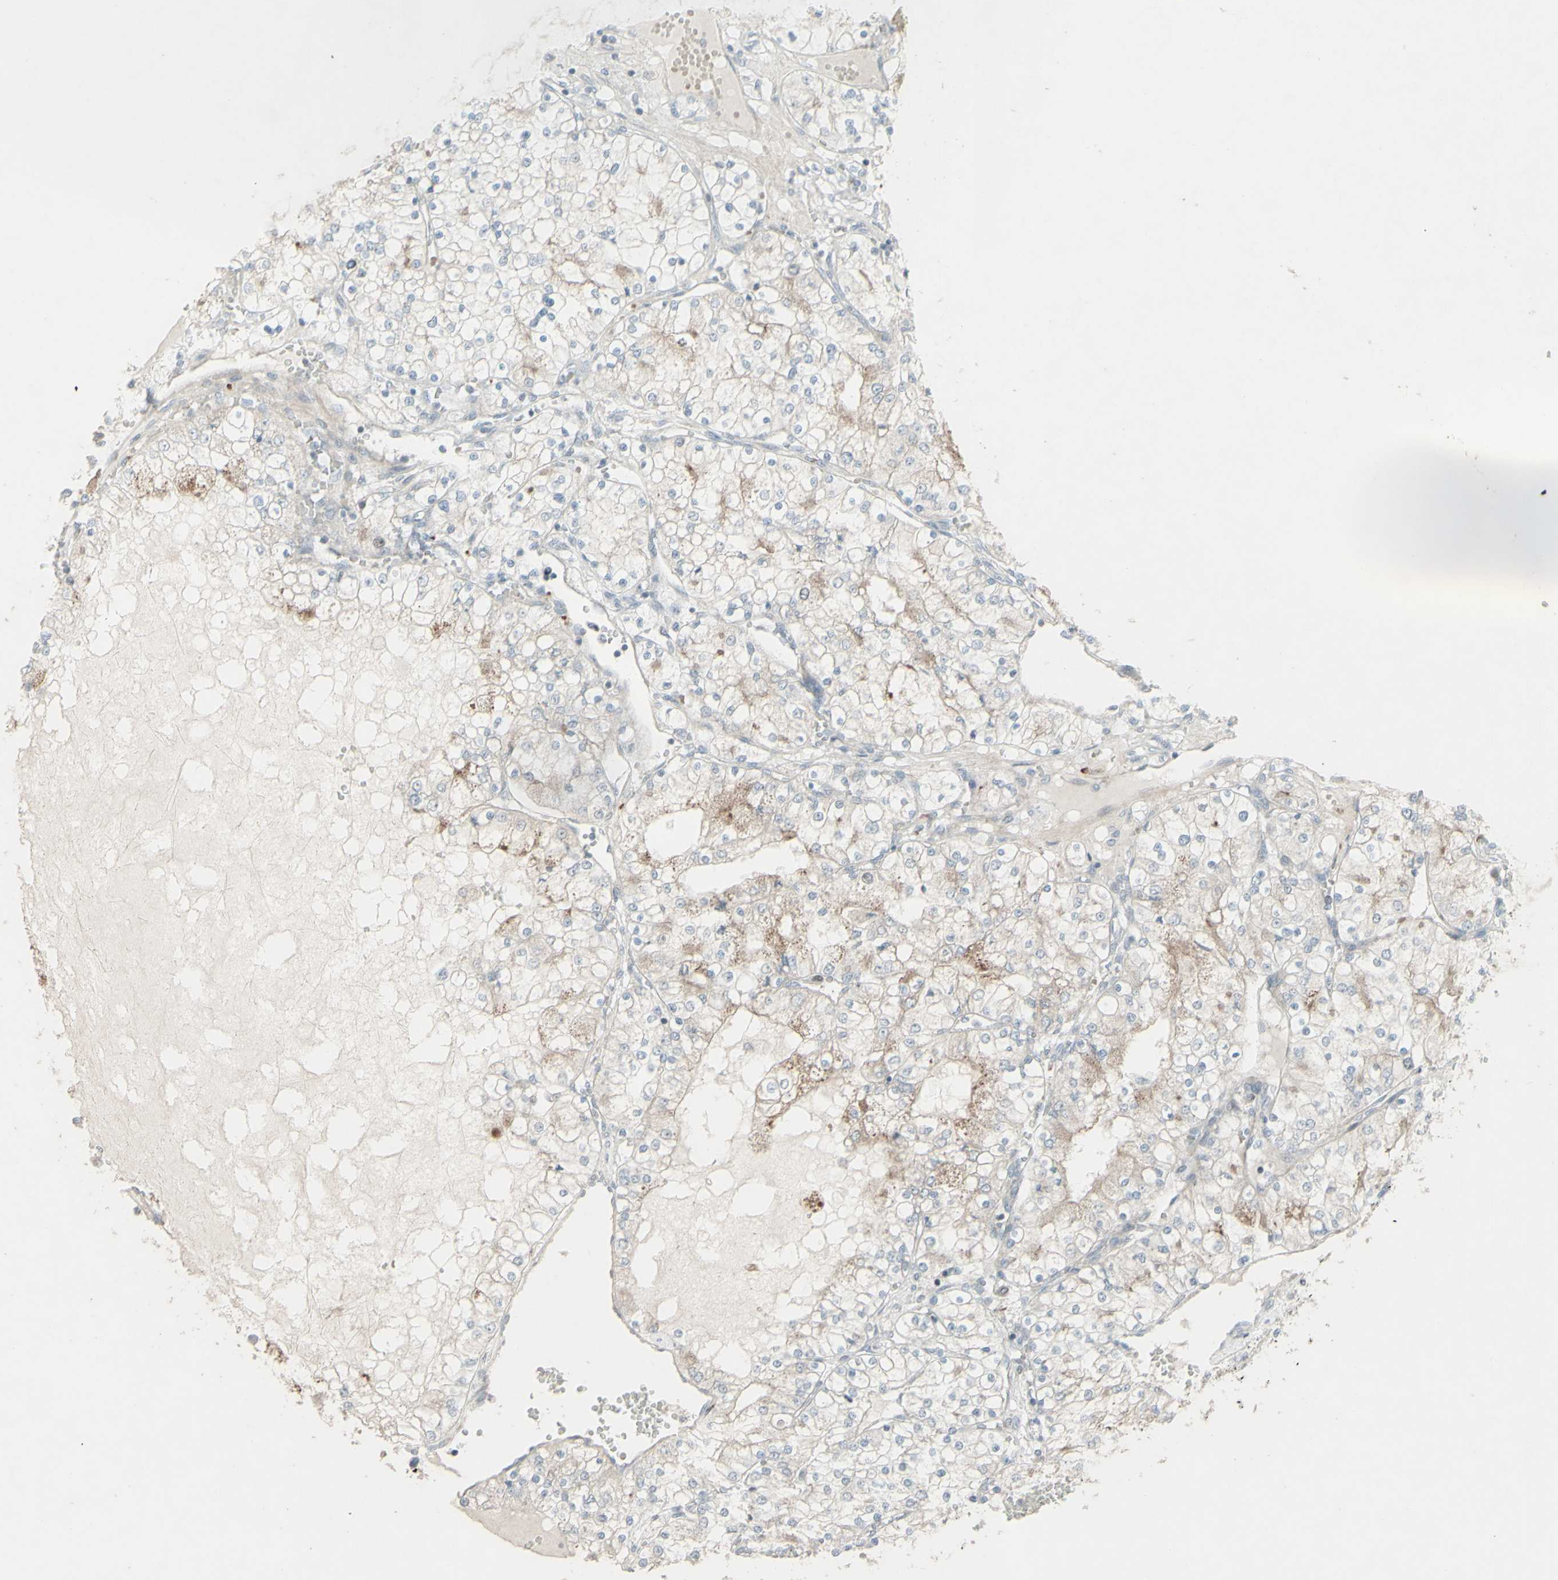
{"staining": {"intensity": "weak", "quantity": "<25%", "location": "cytoplasmic/membranous"}, "tissue": "renal cancer", "cell_type": "Tumor cells", "image_type": "cancer", "snomed": [{"axis": "morphology", "description": "Adenocarcinoma, NOS"}, {"axis": "topography", "description": "Kidney"}], "caption": "Immunohistochemistry (IHC) histopathology image of human renal cancer (adenocarcinoma) stained for a protein (brown), which displays no positivity in tumor cells.", "gene": "GMNN", "patient": {"sex": "male", "age": 68}}